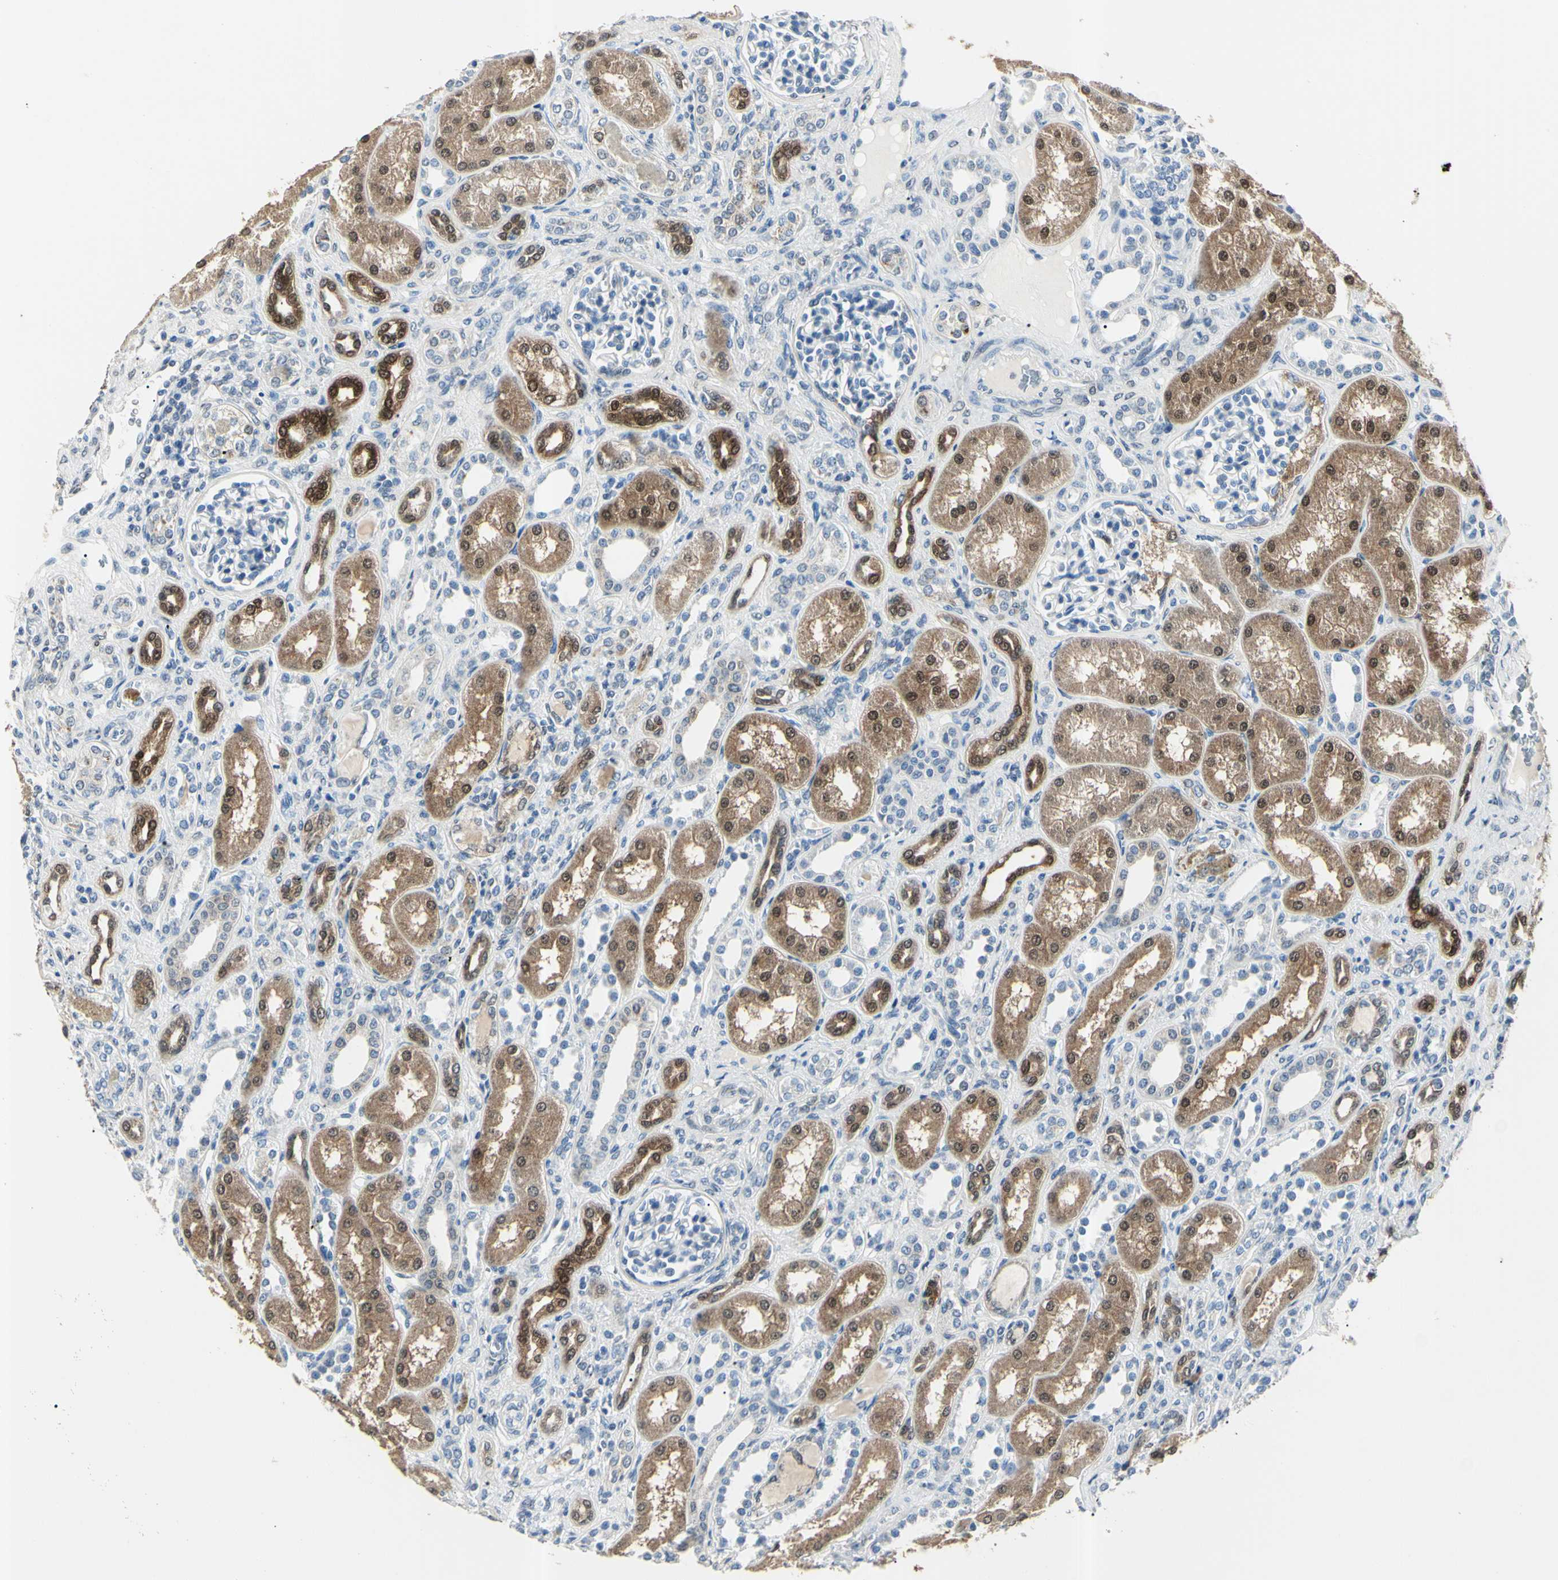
{"staining": {"intensity": "negative", "quantity": "none", "location": "none"}, "tissue": "kidney", "cell_type": "Cells in glomeruli", "image_type": "normal", "snomed": [{"axis": "morphology", "description": "Normal tissue, NOS"}, {"axis": "topography", "description": "Kidney"}], "caption": "A high-resolution photomicrograph shows IHC staining of unremarkable kidney, which displays no significant staining in cells in glomeruli.", "gene": "AKR1C3", "patient": {"sex": "male", "age": 7}}